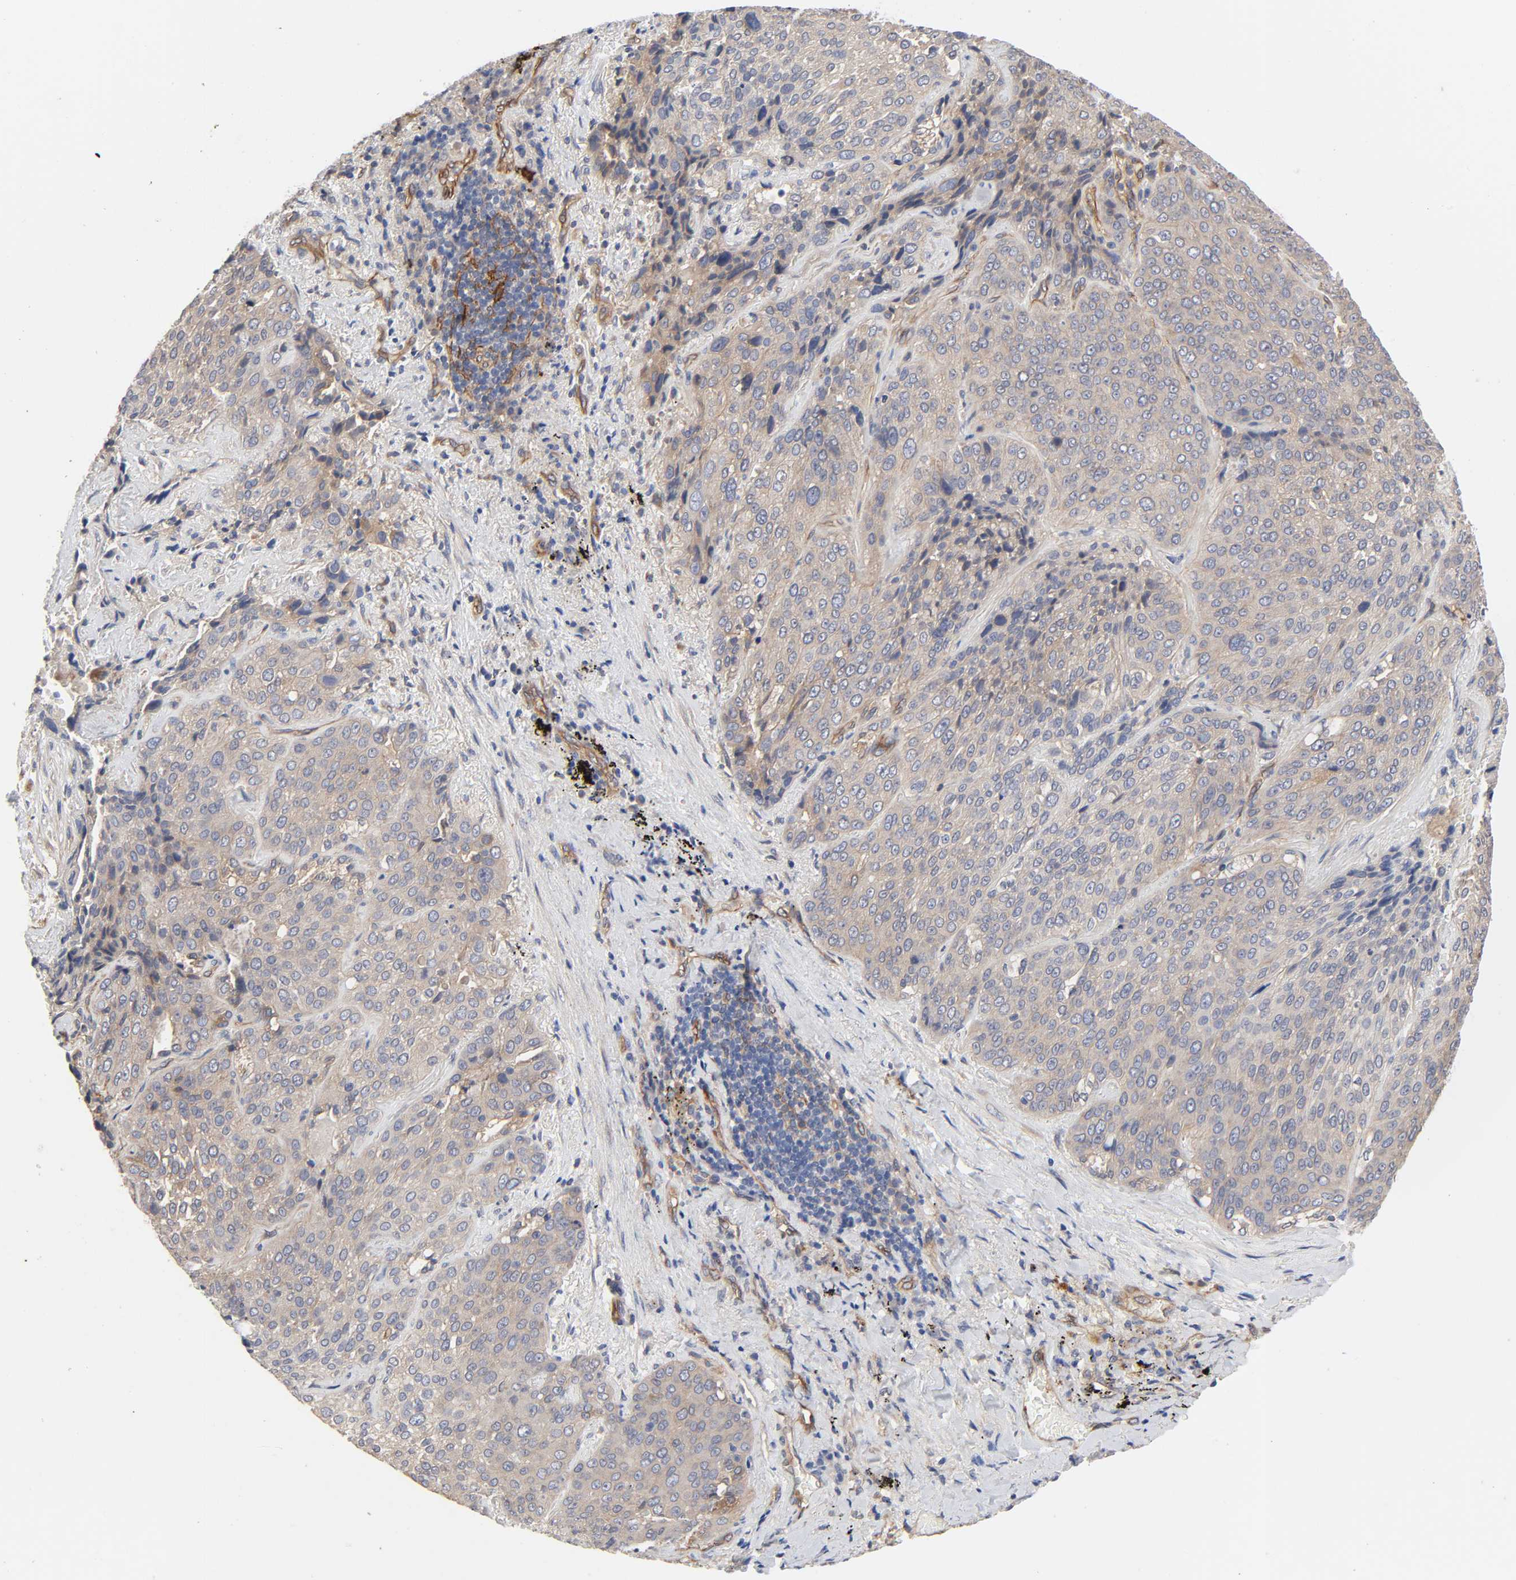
{"staining": {"intensity": "negative", "quantity": "none", "location": "none"}, "tissue": "lung cancer", "cell_type": "Tumor cells", "image_type": "cancer", "snomed": [{"axis": "morphology", "description": "Squamous cell carcinoma, NOS"}, {"axis": "topography", "description": "Lung"}], "caption": "This is an immunohistochemistry image of human lung cancer. There is no positivity in tumor cells.", "gene": "RAB13", "patient": {"sex": "male", "age": 54}}